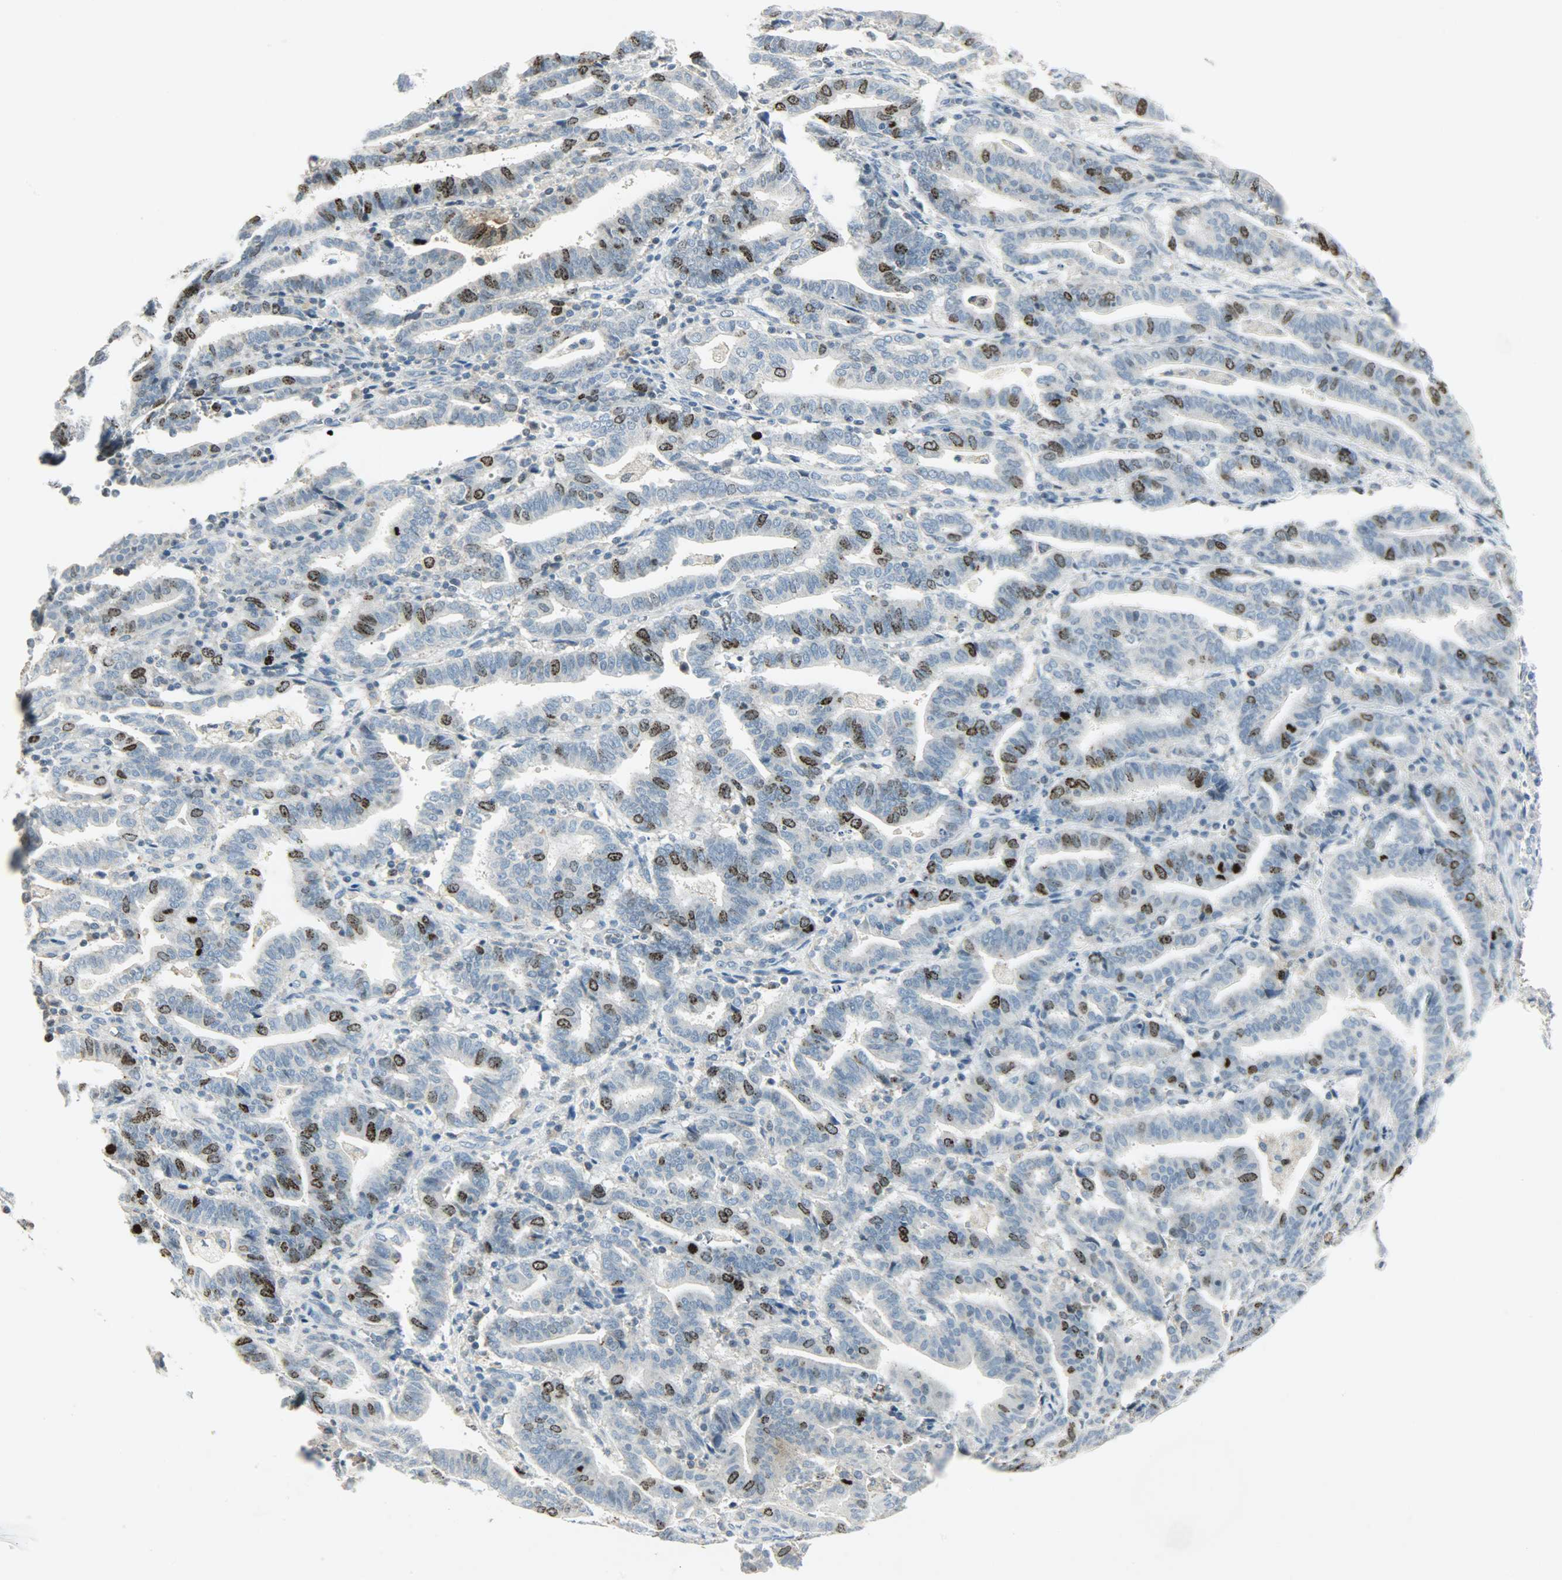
{"staining": {"intensity": "strong", "quantity": "25%-75%", "location": "nuclear"}, "tissue": "endometrial cancer", "cell_type": "Tumor cells", "image_type": "cancer", "snomed": [{"axis": "morphology", "description": "Adenocarcinoma, NOS"}, {"axis": "topography", "description": "Uterus"}], "caption": "DAB immunohistochemical staining of human endometrial cancer demonstrates strong nuclear protein staining in approximately 25%-75% of tumor cells.", "gene": "AURKB", "patient": {"sex": "female", "age": 83}}